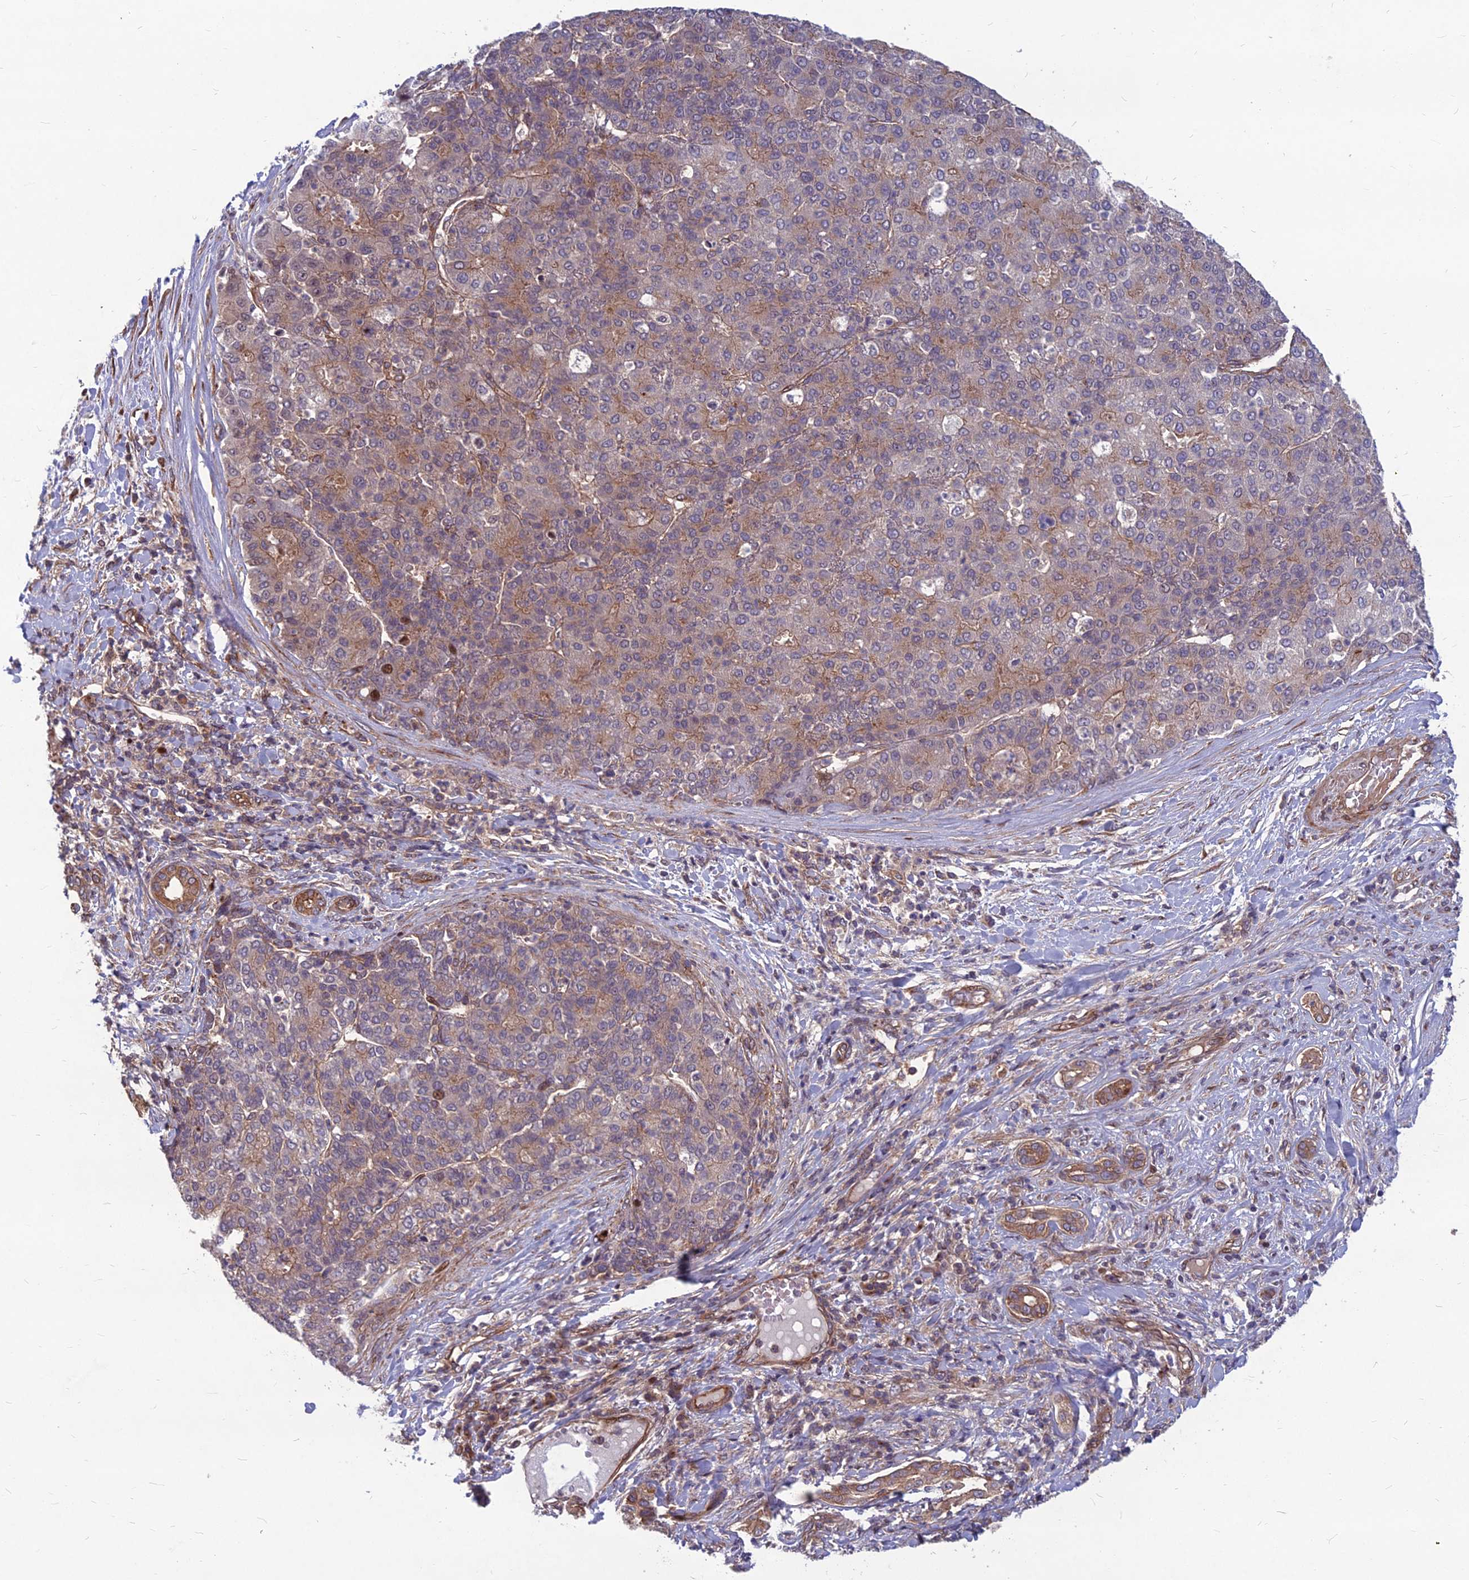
{"staining": {"intensity": "moderate", "quantity": "<25%", "location": "cytoplasmic/membranous"}, "tissue": "liver cancer", "cell_type": "Tumor cells", "image_type": "cancer", "snomed": [{"axis": "morphology", "description": "Carcinoma, Hepatocellular, NOS"}, {"axis": "topography", "description": "Liver"}], "caption": "Liver cancer (hepatocellular carcinoma) tissue shows moderate cytoplasmic/membranous positivity in about <25% of tumor cells (Brightfield microscopy of DAB IHC at high magnification).", "gene": "MFSD8", "patient": {"sex": "male", "age": 65}}